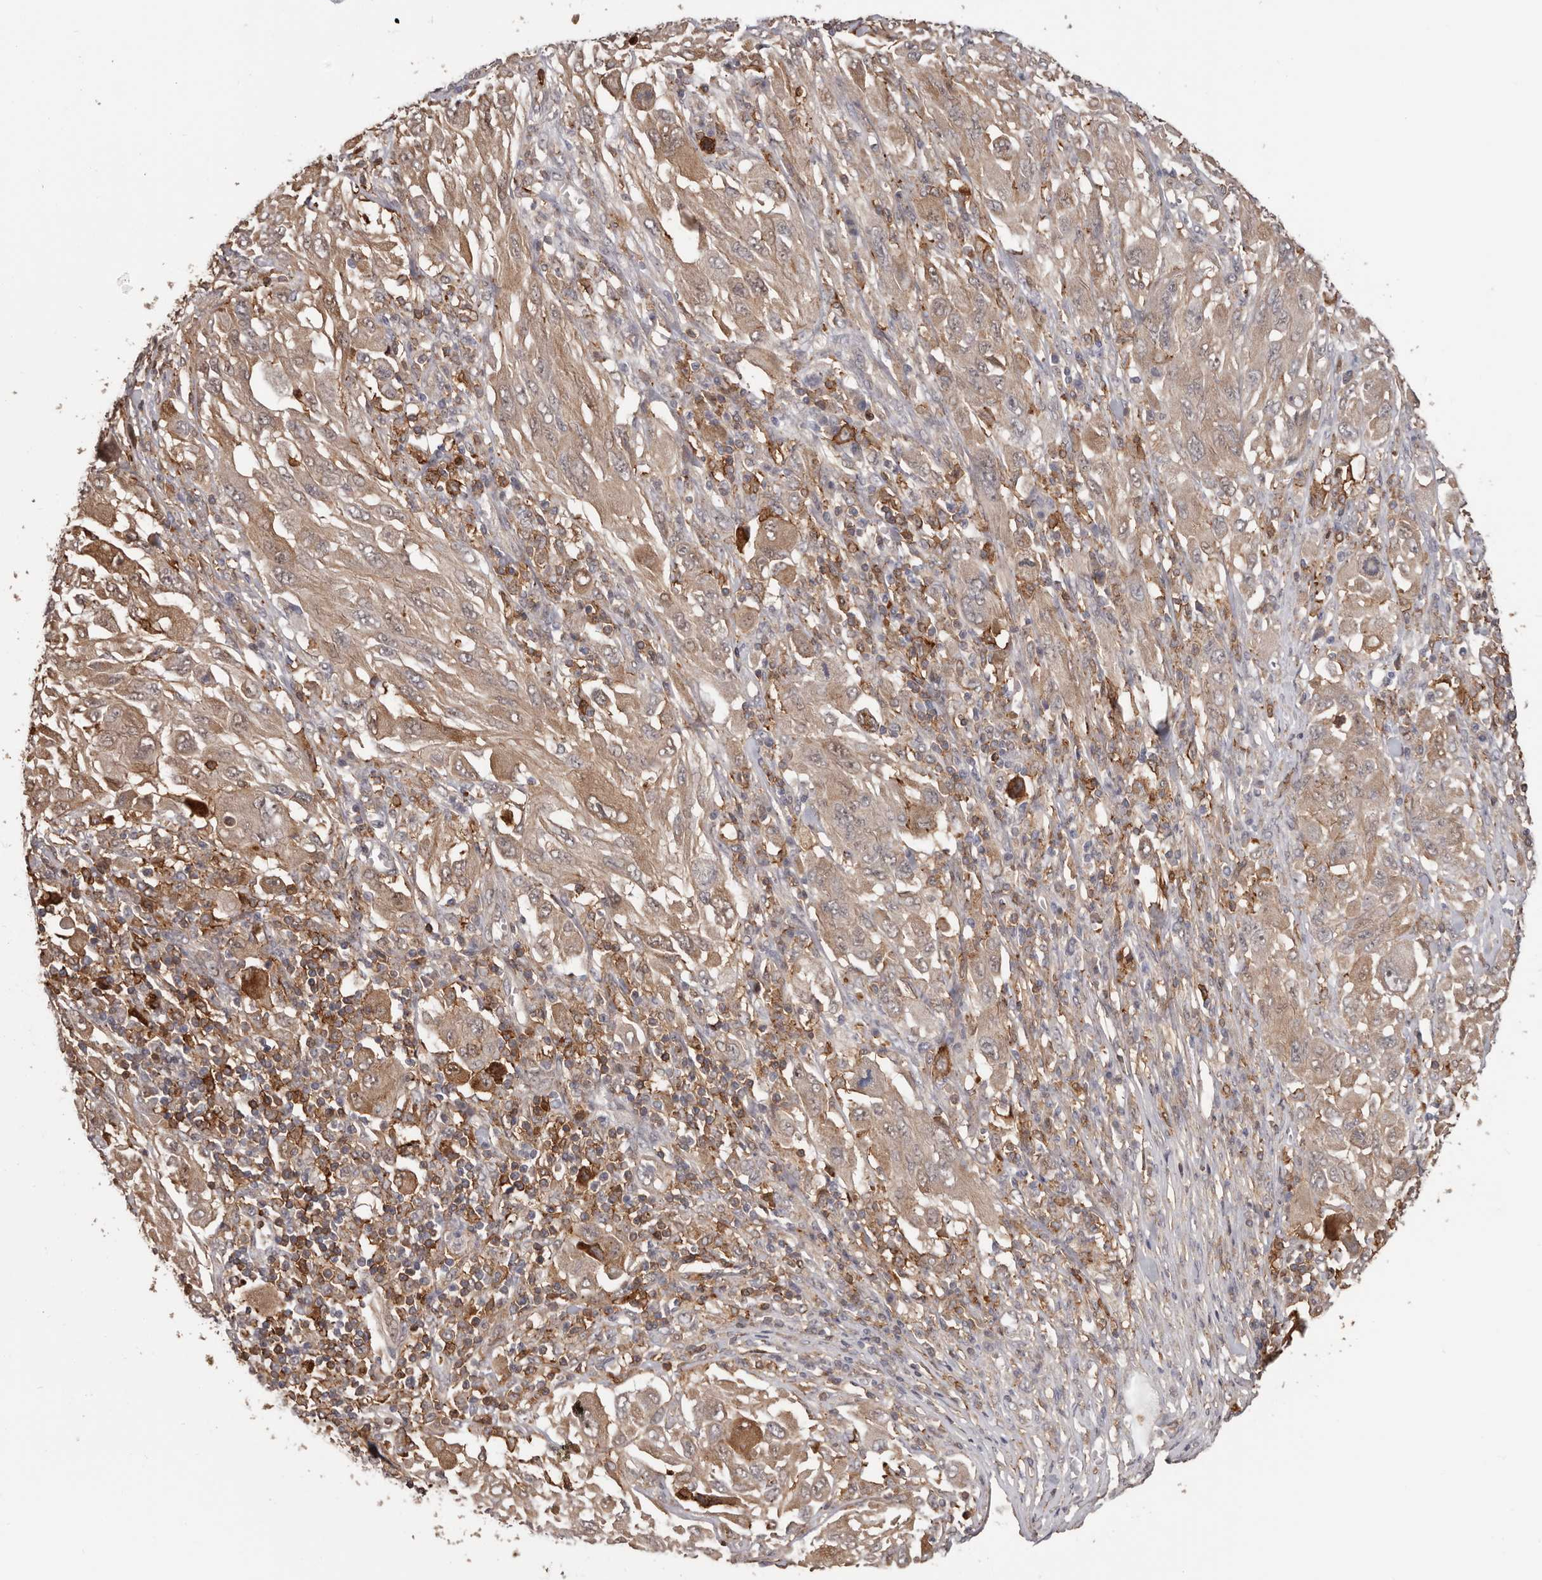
{"staining": {"intensity": "weak", "quantity": ">75%", "location": "cytoplasmic/membranous"}, "tissue": "melanoma", "cell_type": "Tumor cells", "image_type": "cancer", "snomed": [{"axis": "morphology", "description": "Malignant melanoma, NOS"}, {"axis": "topography", "description": "Skin"}], "caption": "Immunohistochemical staining of malignant melanoma exhibits low levels of weak cytoplasmic/membranous protein staining in about >75% of tumor cells.", "gene": "PRR12", "patient": {"sex": "female", "age": 91}}